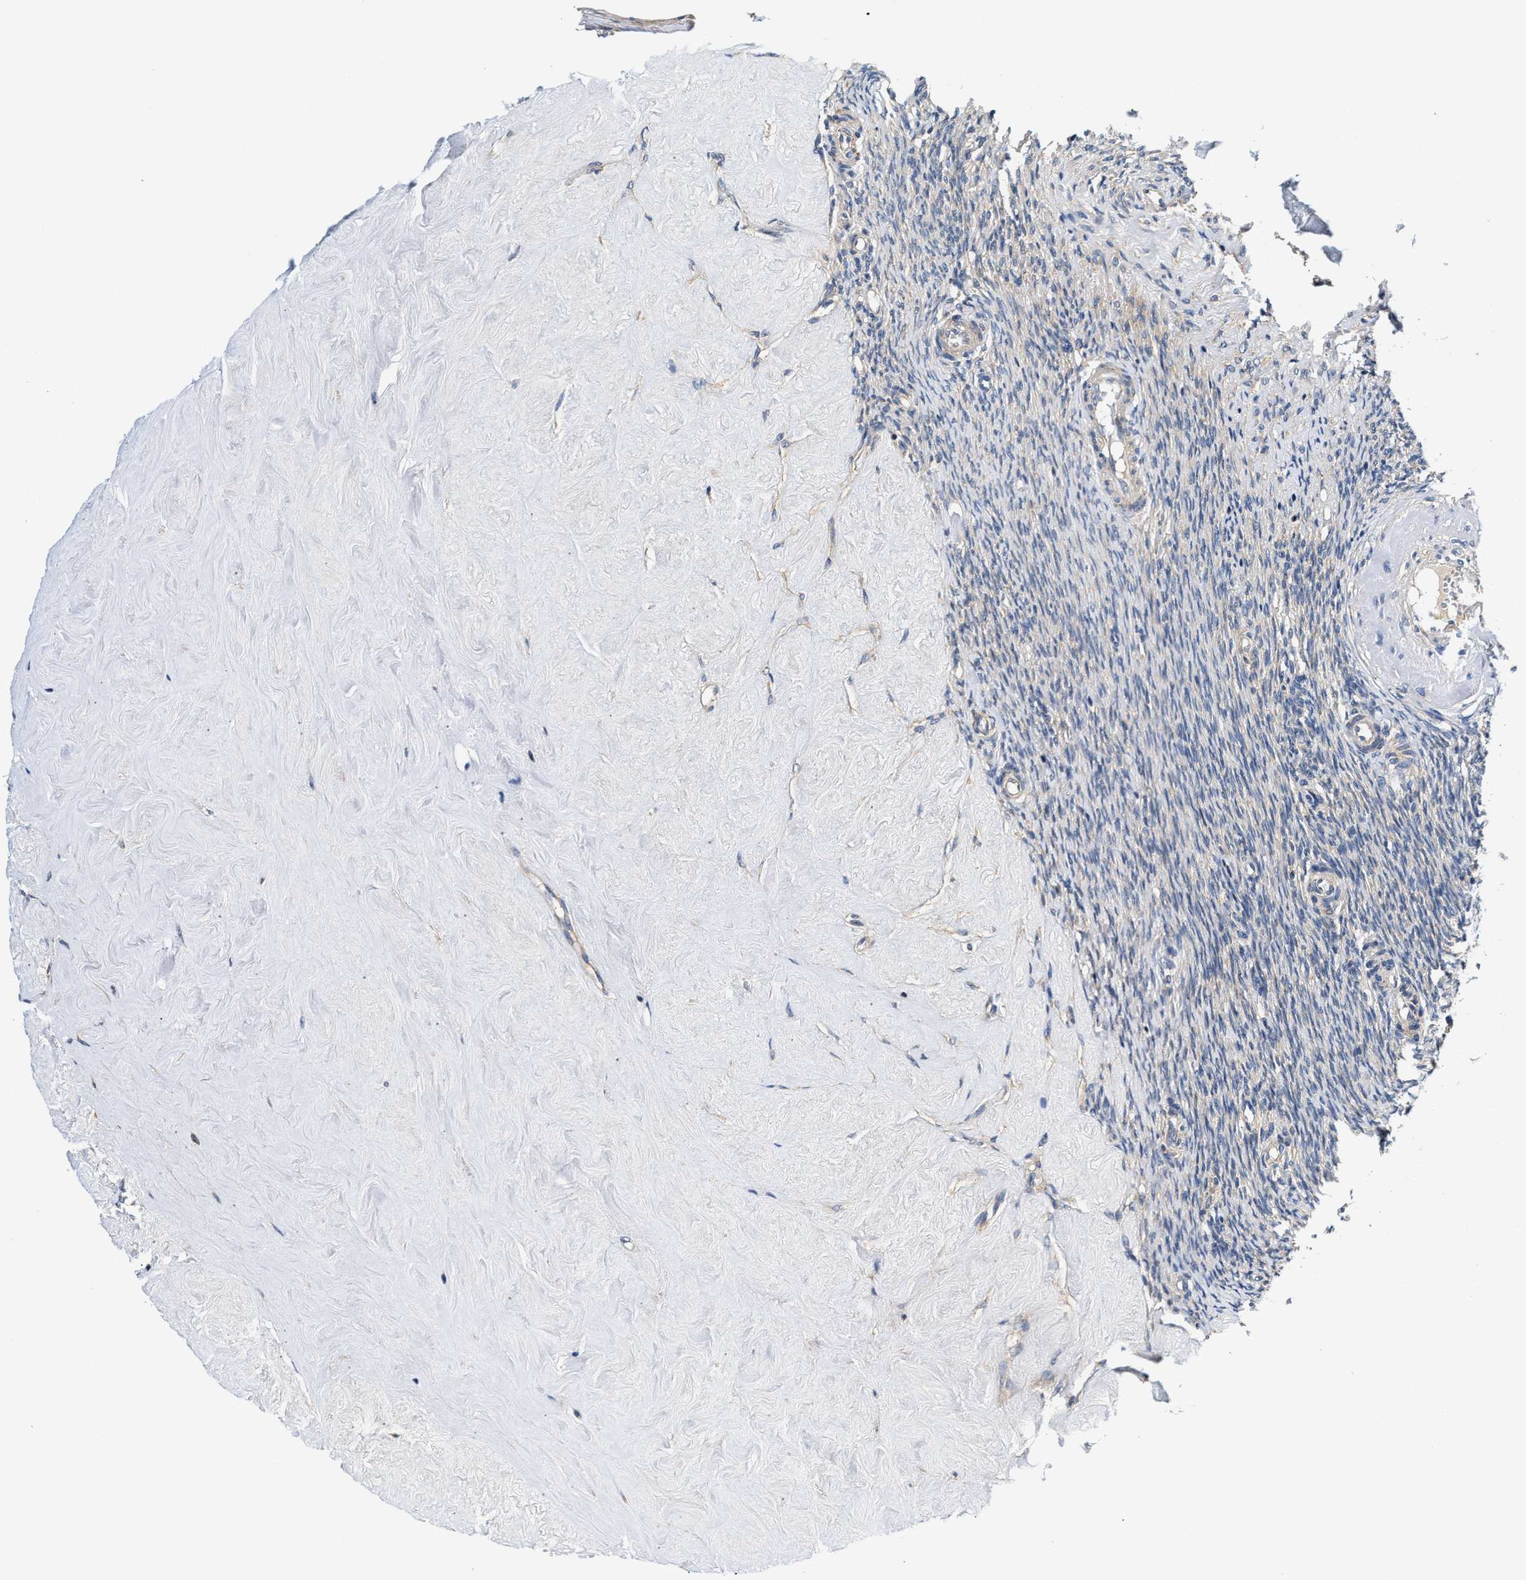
{"staining": {"intensity": "negative", "quantity": "none", "location": "none"}, "tissue": "ovary", "cell_type": "Follicle cells", "image_type": "normal", "snomed": [{"axis": "morphology", "description": "Normal tissue, NOS"}, {"axis": "topography", "description": "Ovary"}], "caption": "Immunohistochemistry (IHC) of normal human ovary shows no staining in follicle cells. (DAB immunohistochemistry, high magnification).", "gene": "TEX2", "patient": {"sex": "female", "age": 41}}